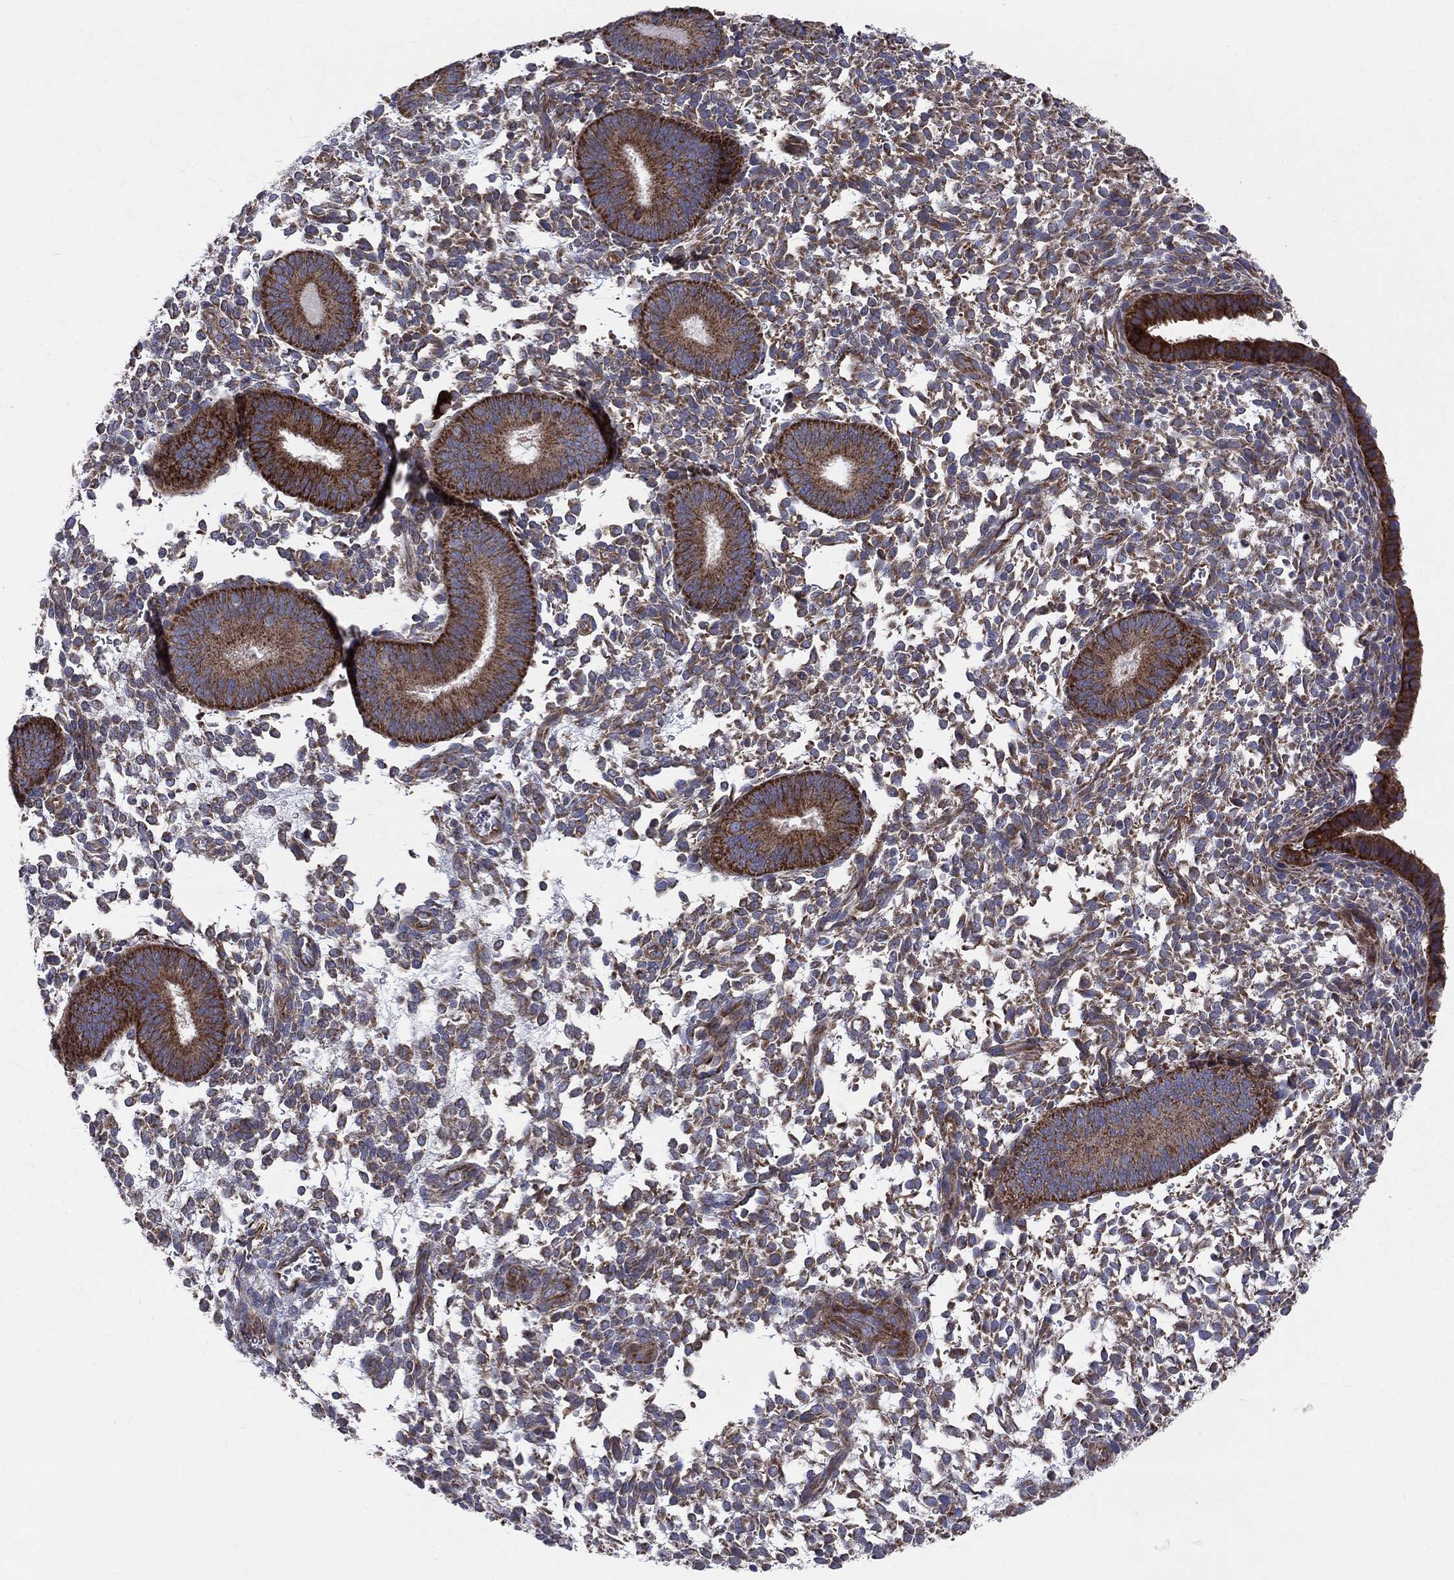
{"staining": {"intensity": "negative", "quantity": "none", "location": "none"}, "tissue": "endometrium", "cell_type": "Cells in endometrial stroma", "image_type": "normal", "snomed": [{"axis": "morphology", "description": "Normal tissue, NOS"}, {"axis": "topography", "description": "Endometrium"}], "caption": "Immunohistochemistry of benign endometrium shows no positivity in cells in endometrial stroma.", "gene": "MIX23", "patient": {"sex": "female", "age": 39}}